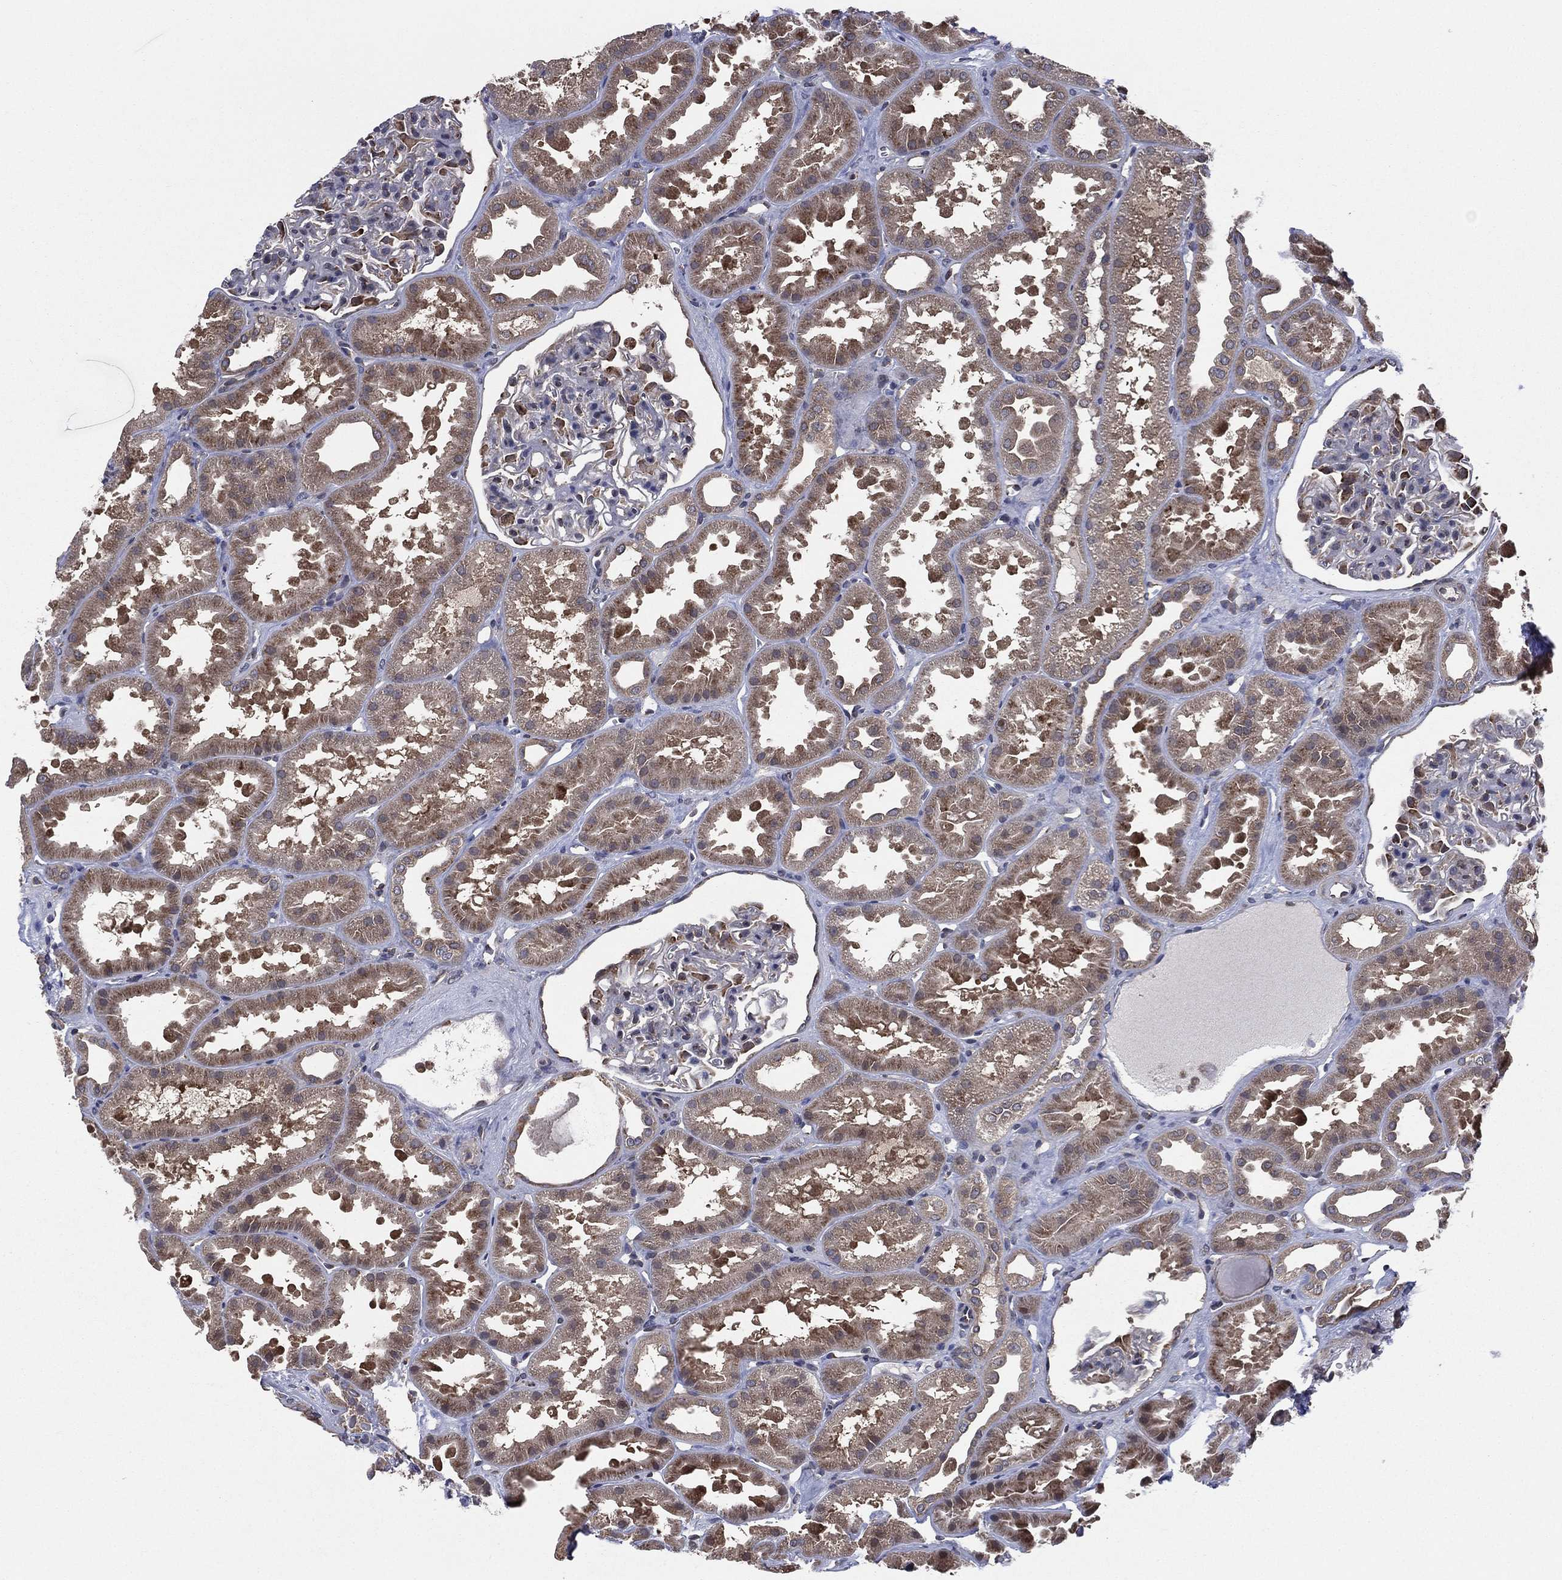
{"staining": {"intensity": "moderate", "quantity": "<25%", "location": "cytoplasmic/membranous"}, "tissue": "kidney", "cell_type": "Cells in glomeruli", "image_type": "normal", "snomed": [{"axis": "morphology", "description": "Normal tissue, NOS"}, {"axis": "topography", "description": "Kidney"}], "caption": "DAB immunohistochemical staining of unremarkable human kidney displays moderate cytoplasmic/membranous protein expression in approximately <25% of cells in glomeruli. The staining is performed using DAB (3,3'-diaminobenzidine) brown chromogen to label protein expression. The nuclei are counter-stained blue using hematoxylin.", "gene": "C2orf76", "patient": {"sex": "male", "age": 61}}